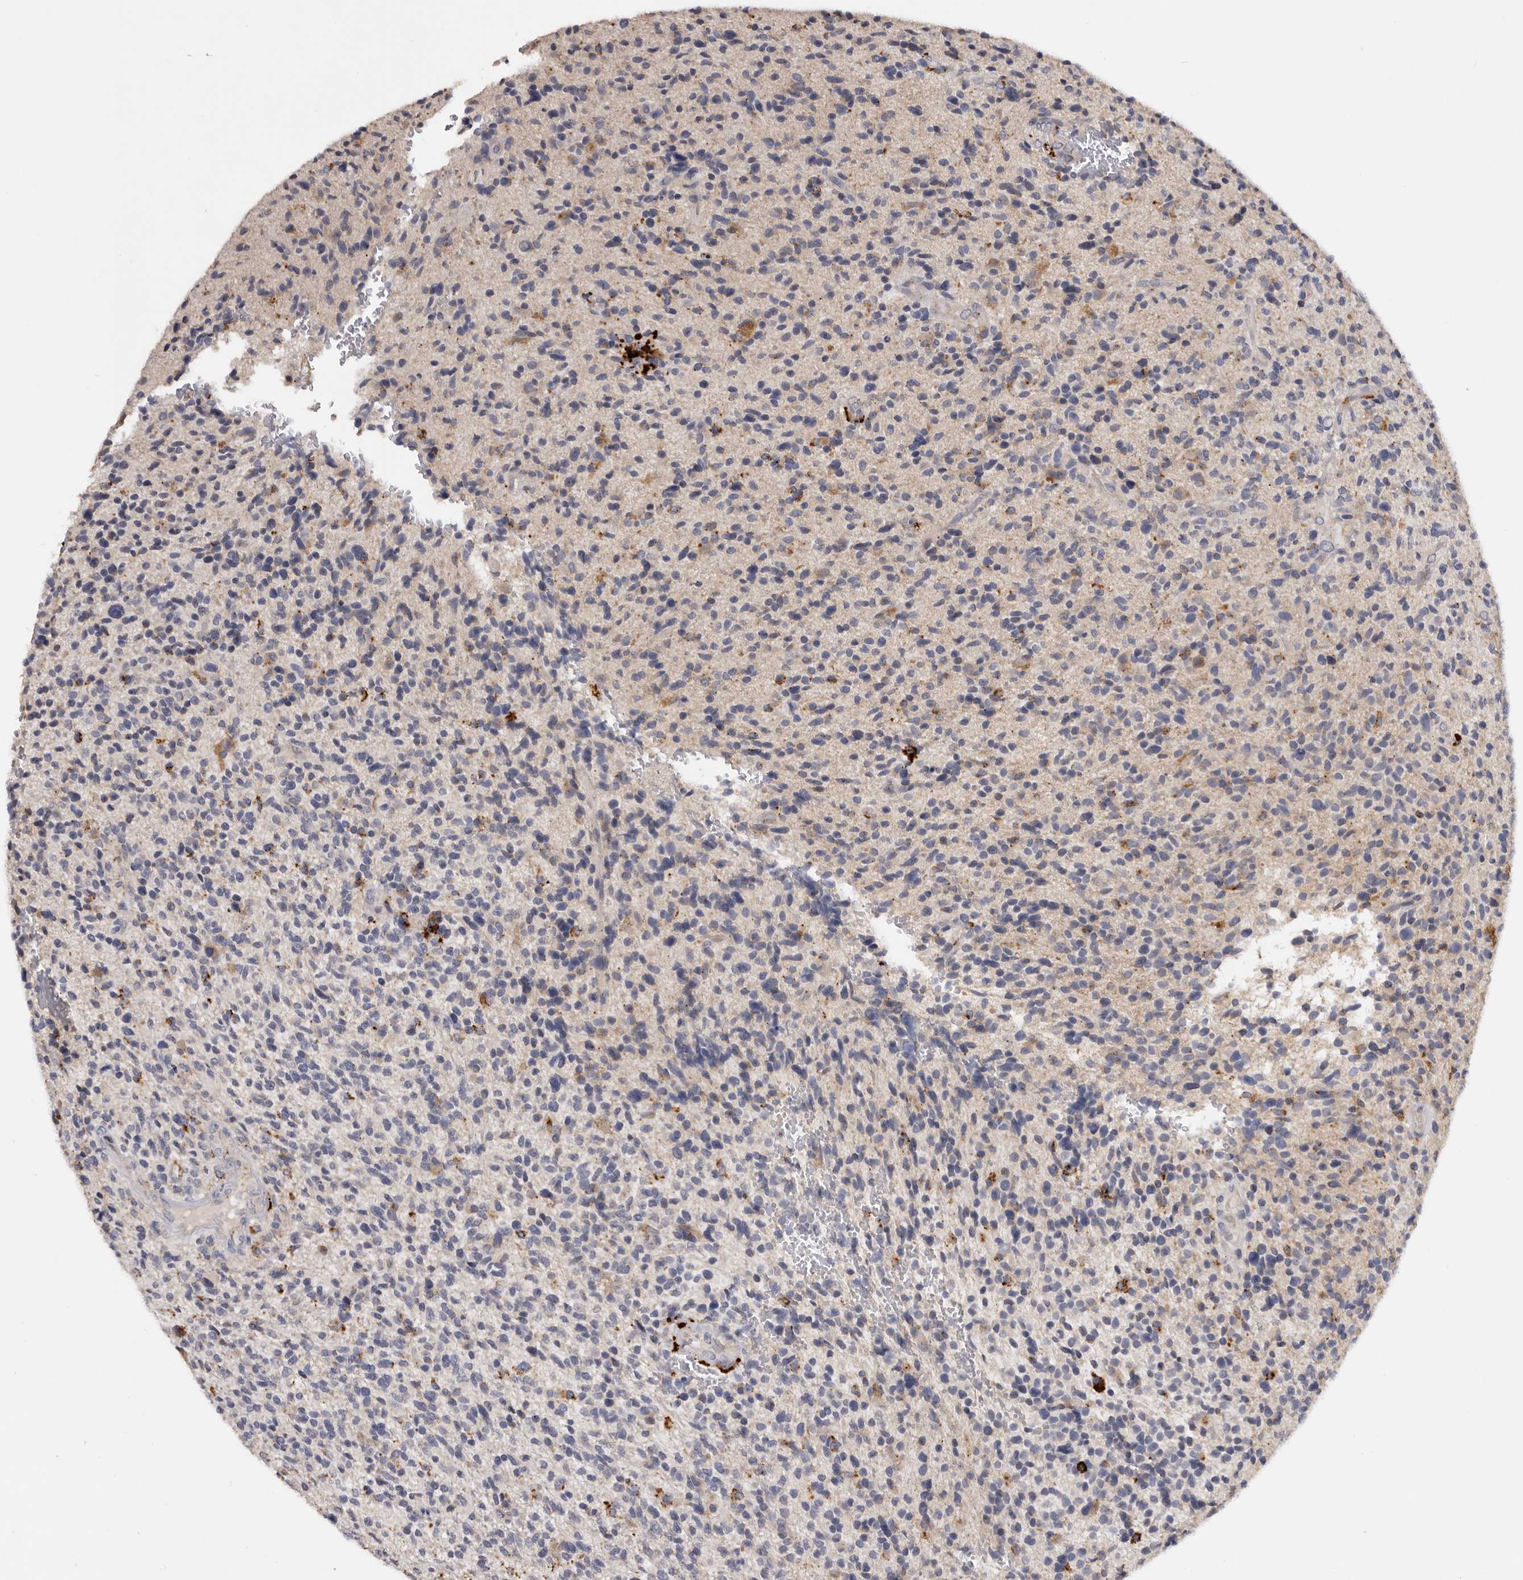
{"staining": {"intensity": "moderate", "quantity": "<25%", "location": "cytoplasmic/membranous"}, "tissue": "glioma", "cell_type": "Tumor cells", "image_type": "cancer", "snomed": [{"axis": "morphology", "description": "Glioma, malignant, High grade"}, {"axis": "topography", "description": "Brain"}], "caption": "A brown stain shows moderate cytoplasmic/membranous staining of a protein in high-grade glioma (malignant) tumor cells.", "gene": "DAP", "patient": {"sex": "male", "age": 72}}